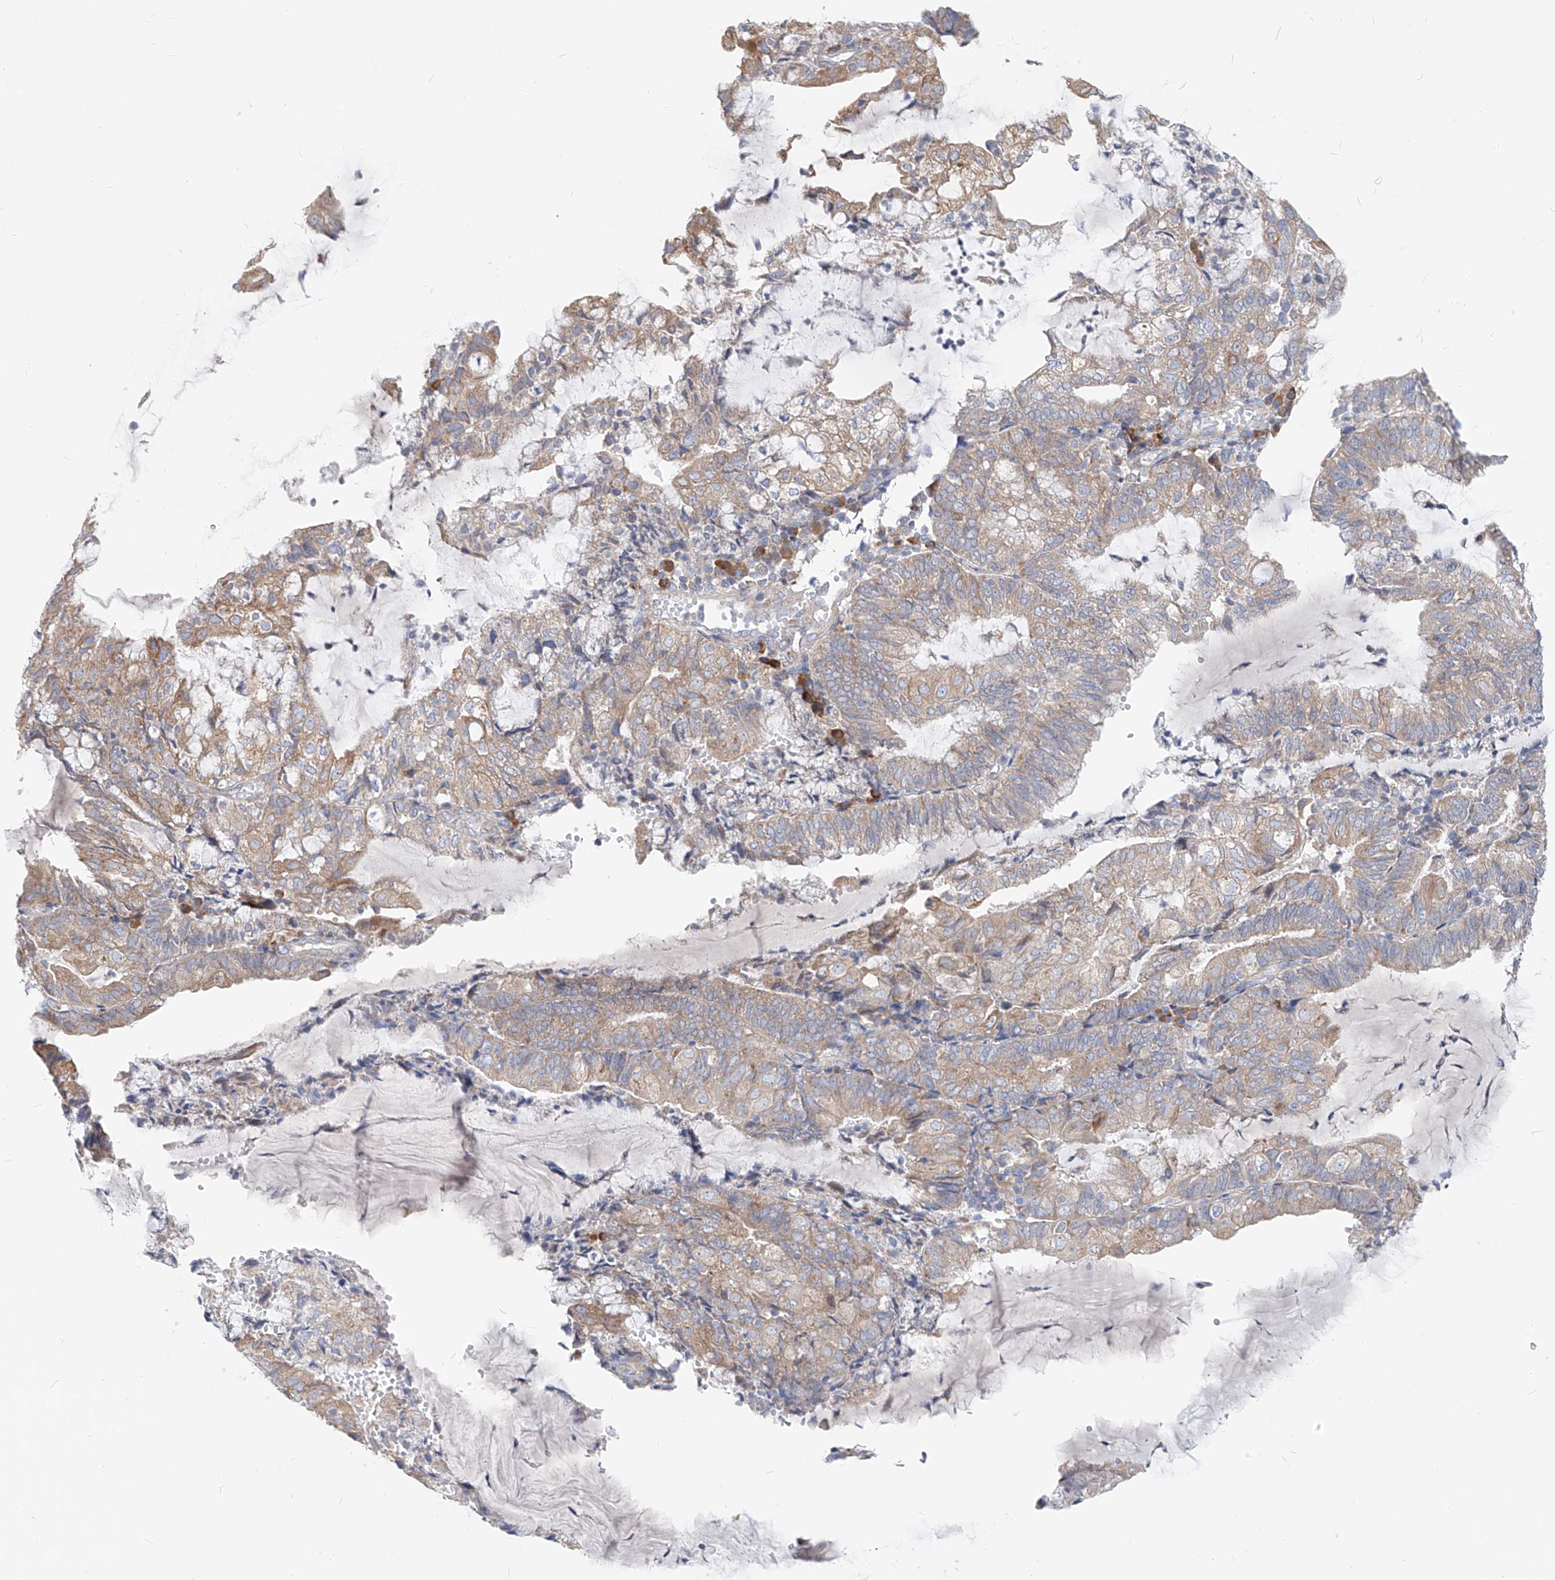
{"staining": {"intensity": "weak", "quantity": "25%-75%", "location": "cytoplasmic/membranous"}, "tissue": "endometrial cancer", "cell_type": "Tumor cells", "image_type": "cancer", "snomed": [{"axis": "morphology", "description": "Adenocarcinoma, NOS"}, {"axis": "topography", "description": "Endometrium"}], "caption": "Endometrial cancer tissue exhibits weak cytoplasmic/membranous expression in approximately 25%-75% of tumor cells Using DAB (brown) and hematoxylin (blue) stains, captured at high magnification using brightfield microscopy.", "gene": "UFL1", "patient": {"sex": "female", "age": 81}}